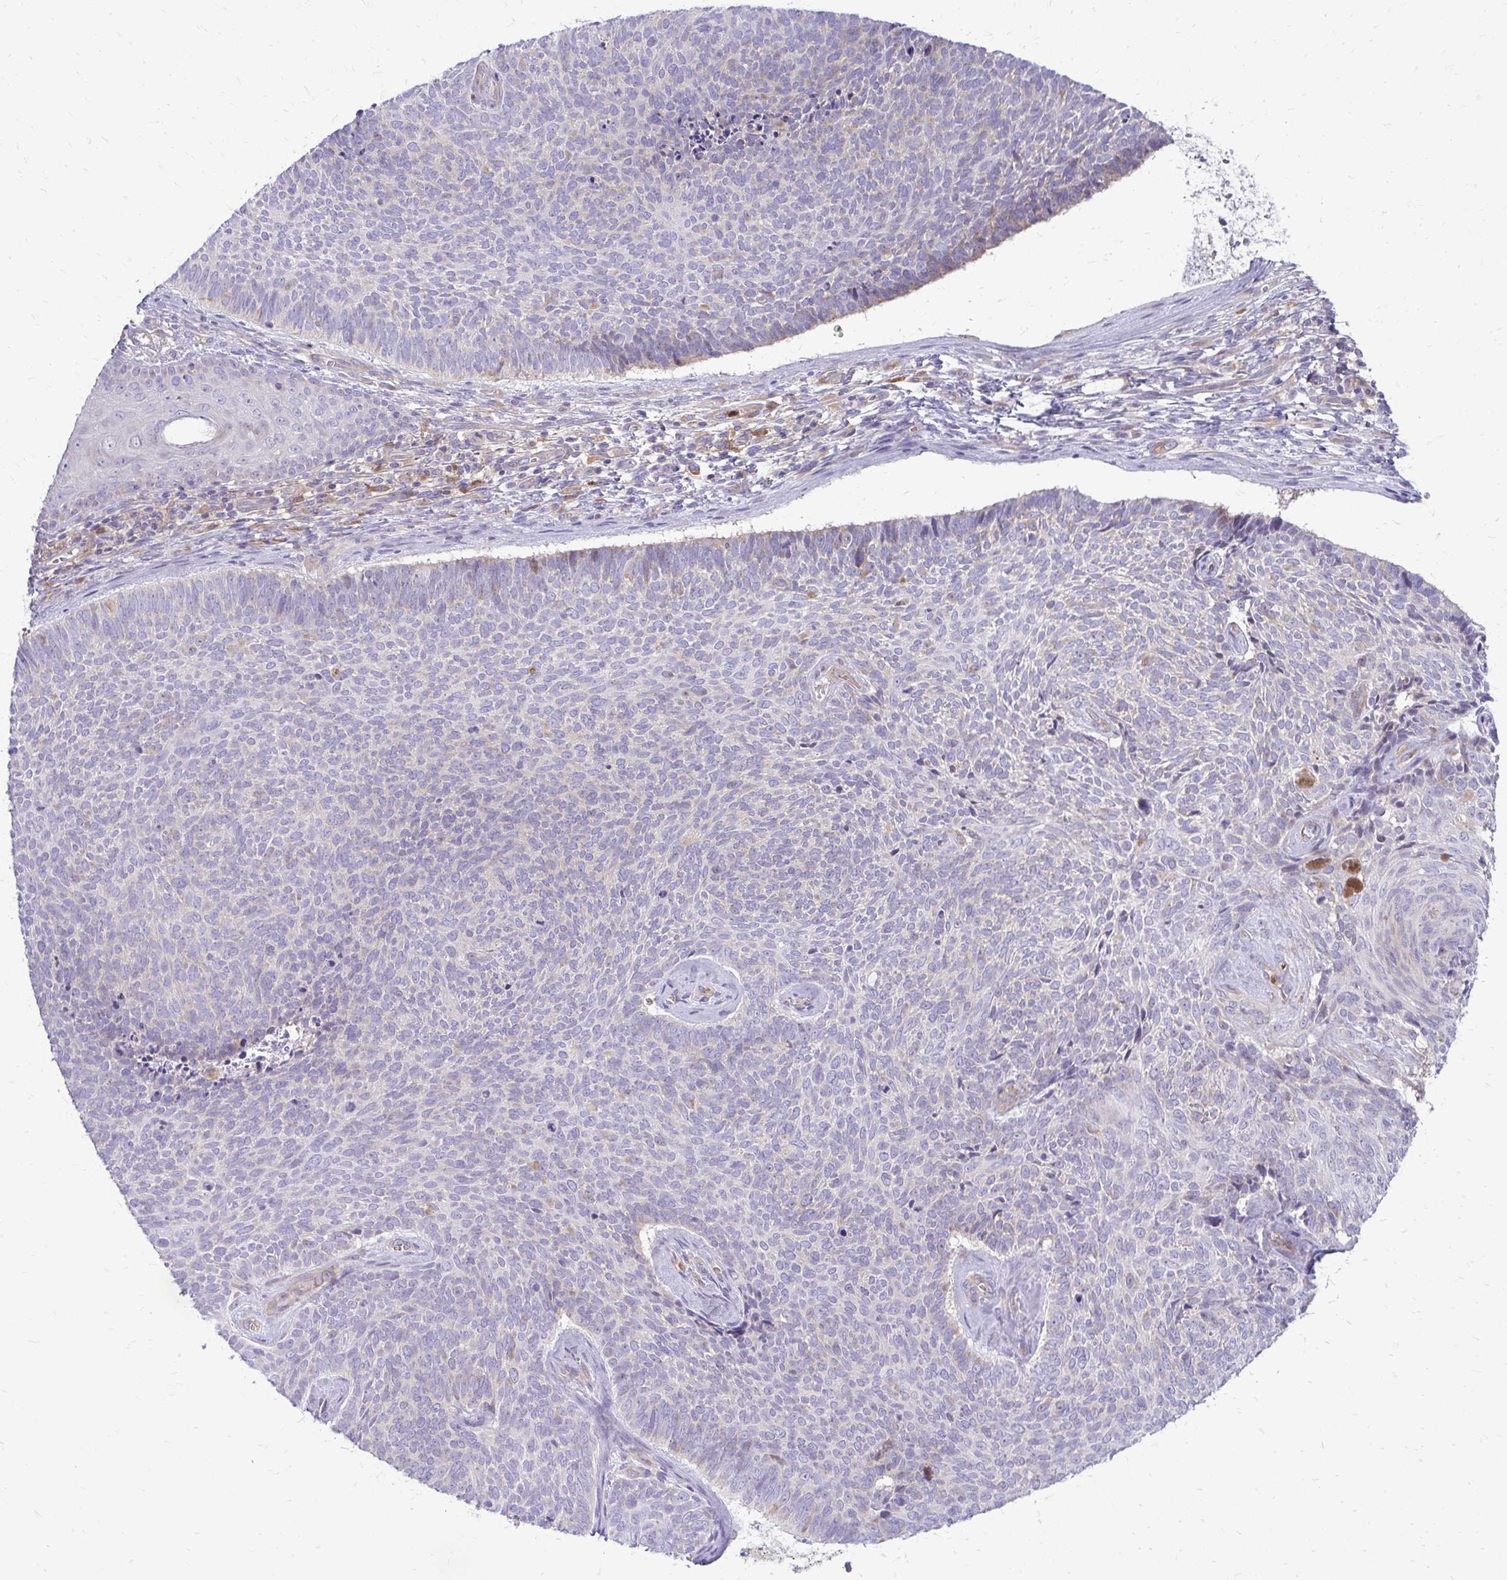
{"staining": {"intensity": "negative", "quantity": "none", "location": "none"}, "tissue": "skin cancer", "cell_type": "Tumor cells", "image_type": "cancer", "snomed": [{"axis": "morphology", "description": "Basal cell carcinoma"}, {"axis": "topography", "description": "Skin"}], "caption": "Immunohistochemistry (IHC) photomicrograph of neoplastic tissue: skin cancer (basal cell carcinoma) stained with DAB displays no significant protein staining in tumor cells. (IHC, brightfield microscopy, high magnification).", "gene": "ASAP1", "patient": {"sex": "female", "age": 80}}